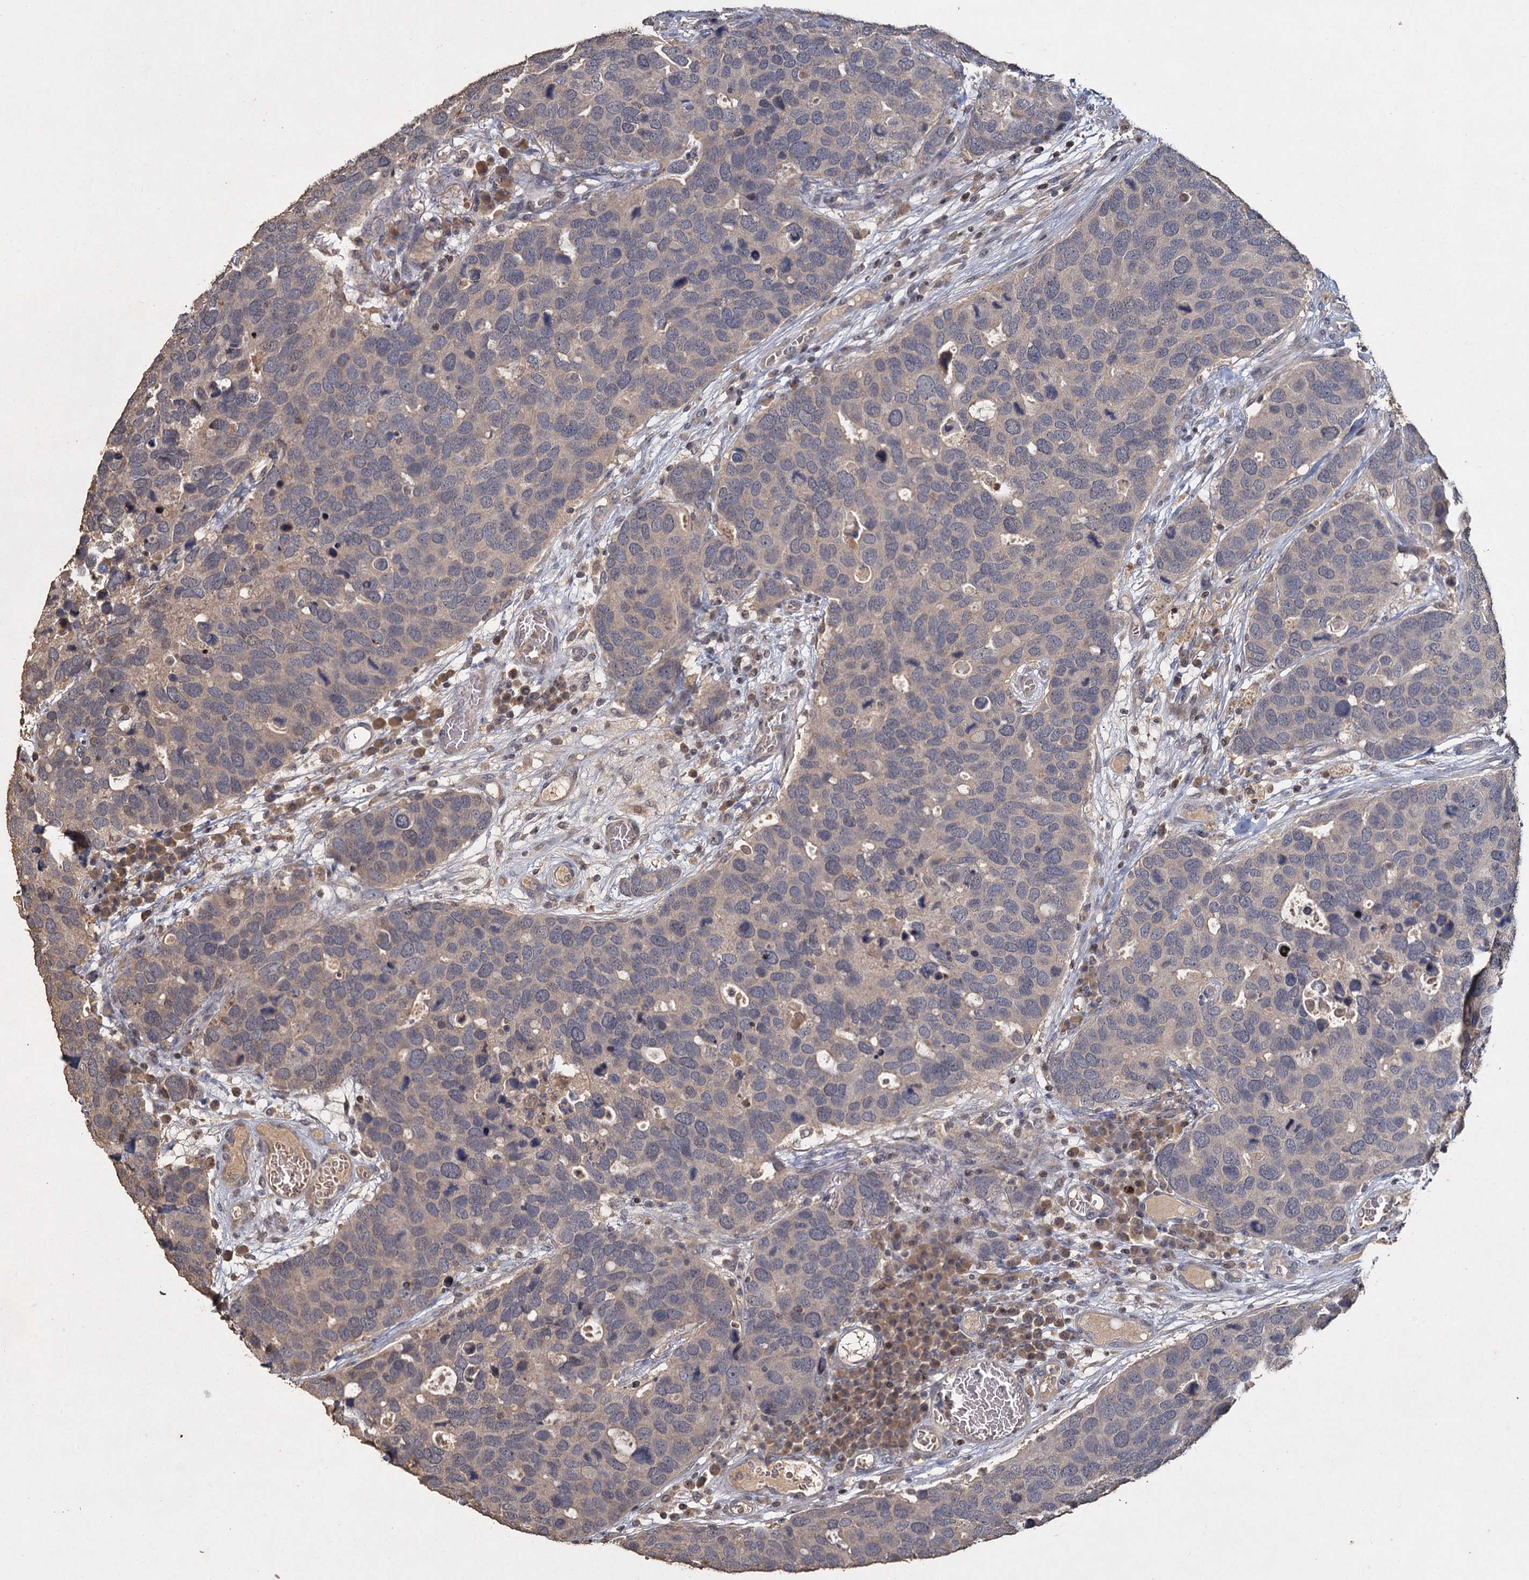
{"staining": {"intensity": "negative", "quantity": "none", "location": "none"}, "tissue": "breast cancer", "cell_type": "Tumor cells", "image_type": "cancer", "snomed": [{"axis": "morphology", "description": "Duct carcinoma"}, {"axis": "topography", "description": "Breast"}], "caption": "Immunohistochemistry micrograph of breast cancer stained for a protein (brown), which displays no staining in tumor cells.", "gene": "CCDC61", "patient": {"sex": "female", "age": 83}}